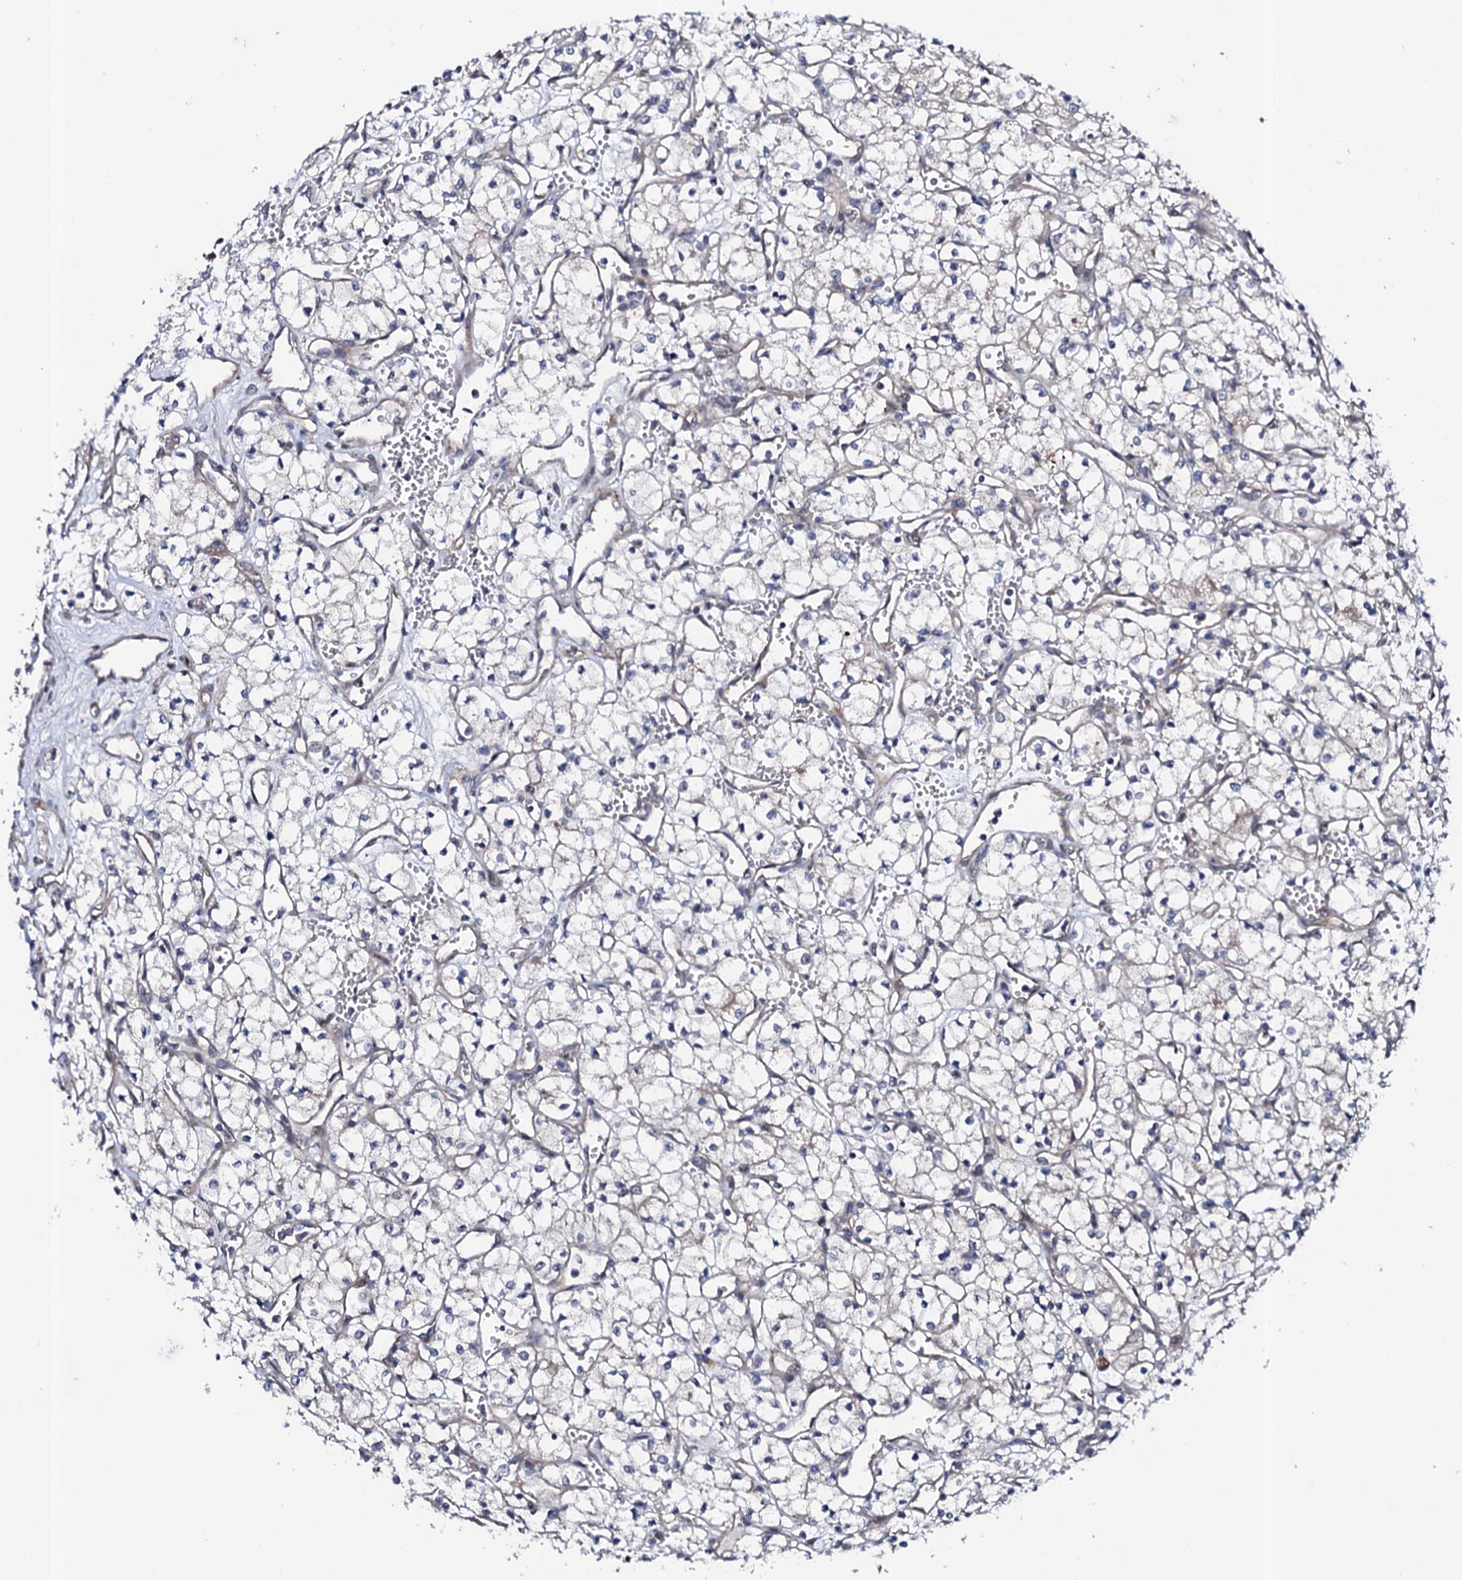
{"staining": {"intensity": "negative", "quantity": "none", "location": "none"}, "tissue": "renal cancer", "cell_type": "Tumor cells", "image_type": "cancer", "snomed": [{"axis": "morphology", "description": "Adenocarcinoma, NOS"}, {"axis": "topography", "description": "Kidney"}], "caption": "IHC histopathology image of renal cancer stained for a protein (brown), which displays no positivity in tumor cells.", "gene": "CIAO2A", "patient": {"sex": "male", "age": 59}}